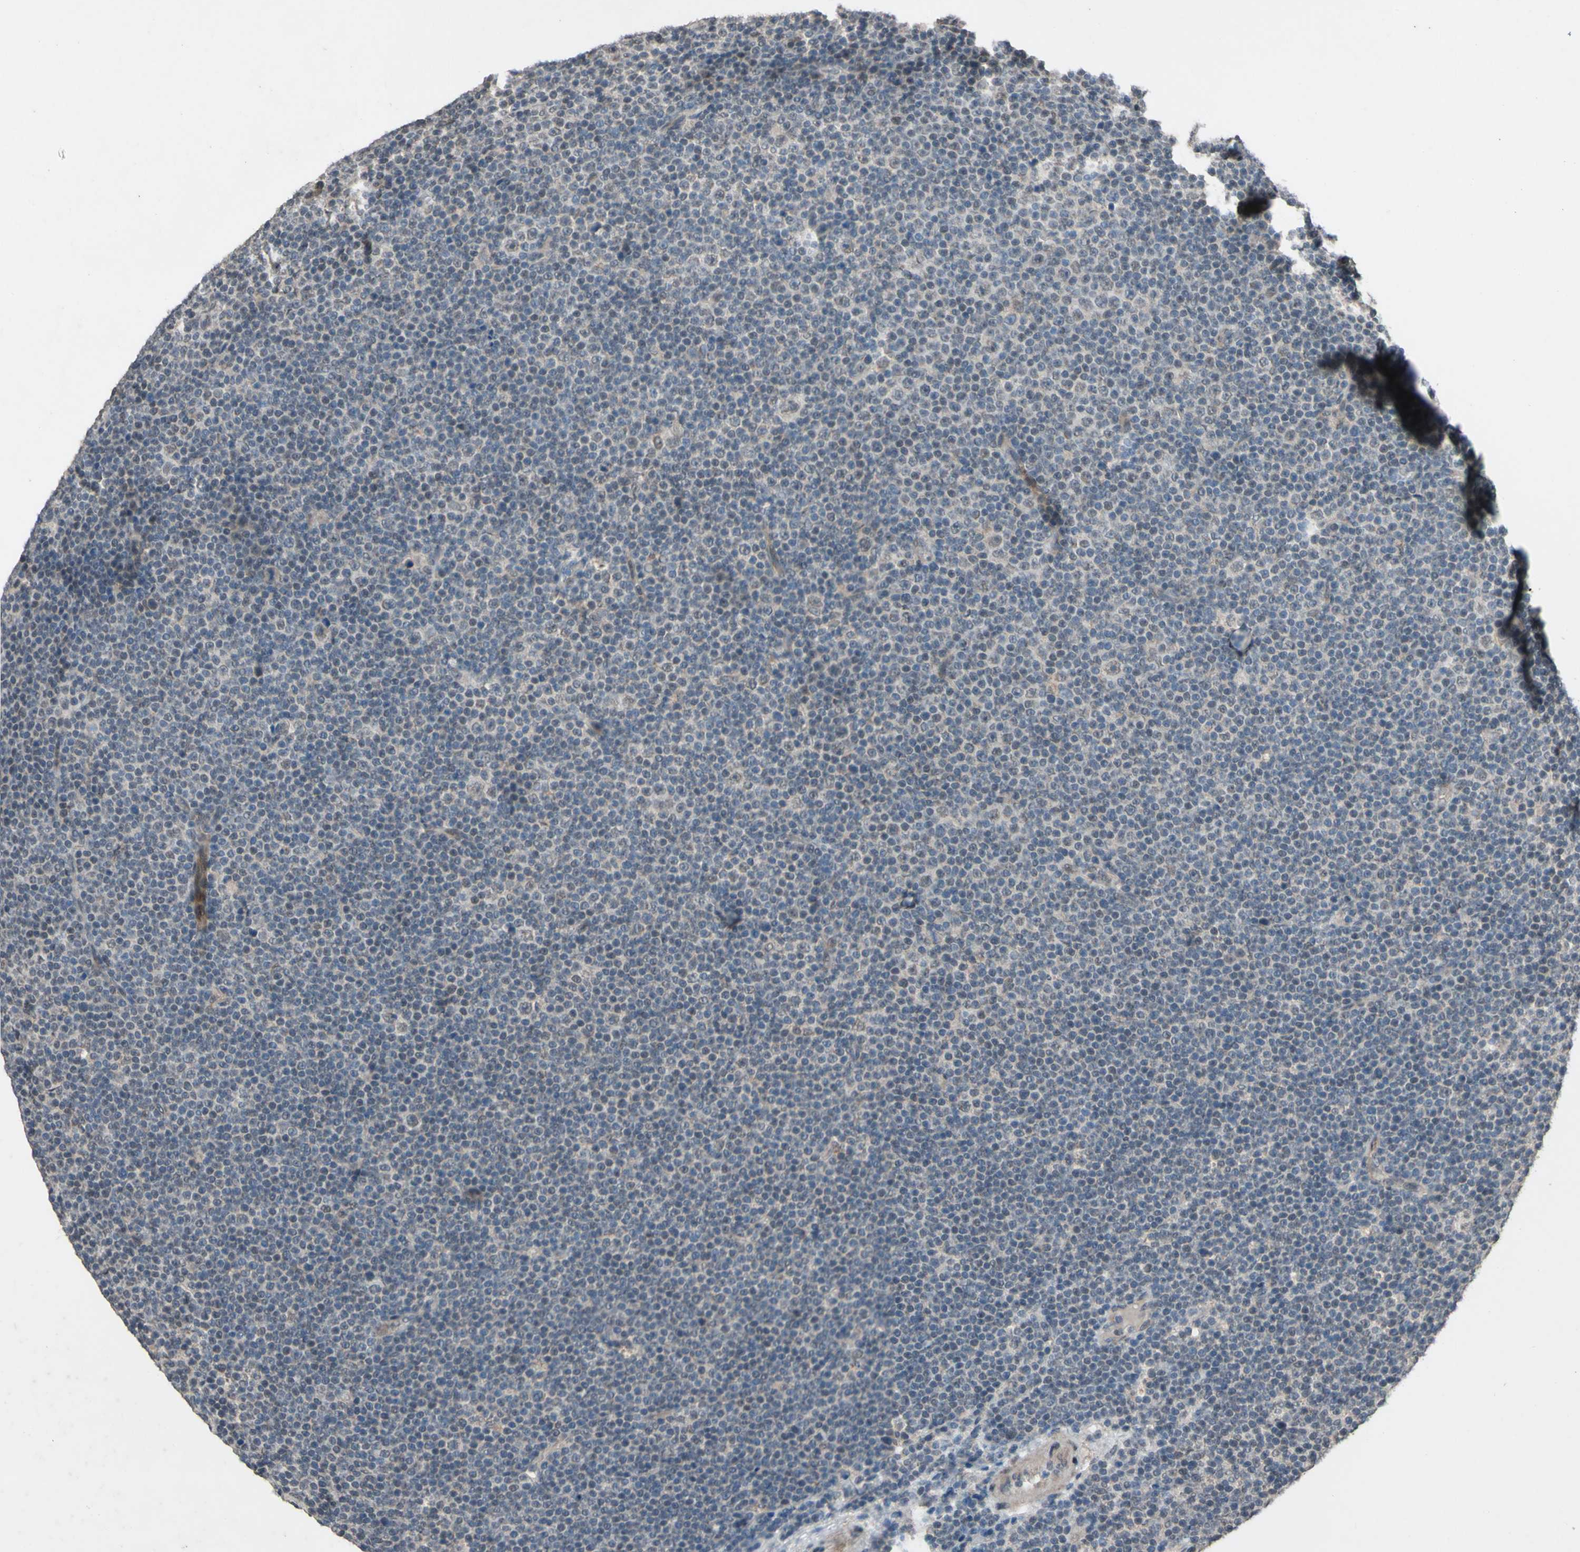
{"staining": {"intensity": "negative", "quantity": "none", "location": "none"}, "tissue": "lymphoma", "cell_type": "Tumor cells", "image_type": "cancer", "snomed": [{"axis": "morphology", "description": "Malignant lymphoma, non-Hodgkin's type, Low grade"}, {"axis": "topography", "description": "Lymph node"}], "caption": "The micrograph displays no significant positivity in tumor cells of lymphoma.", "gene": "CDCP1", "patient": {"sex": "female", "age": 67}}